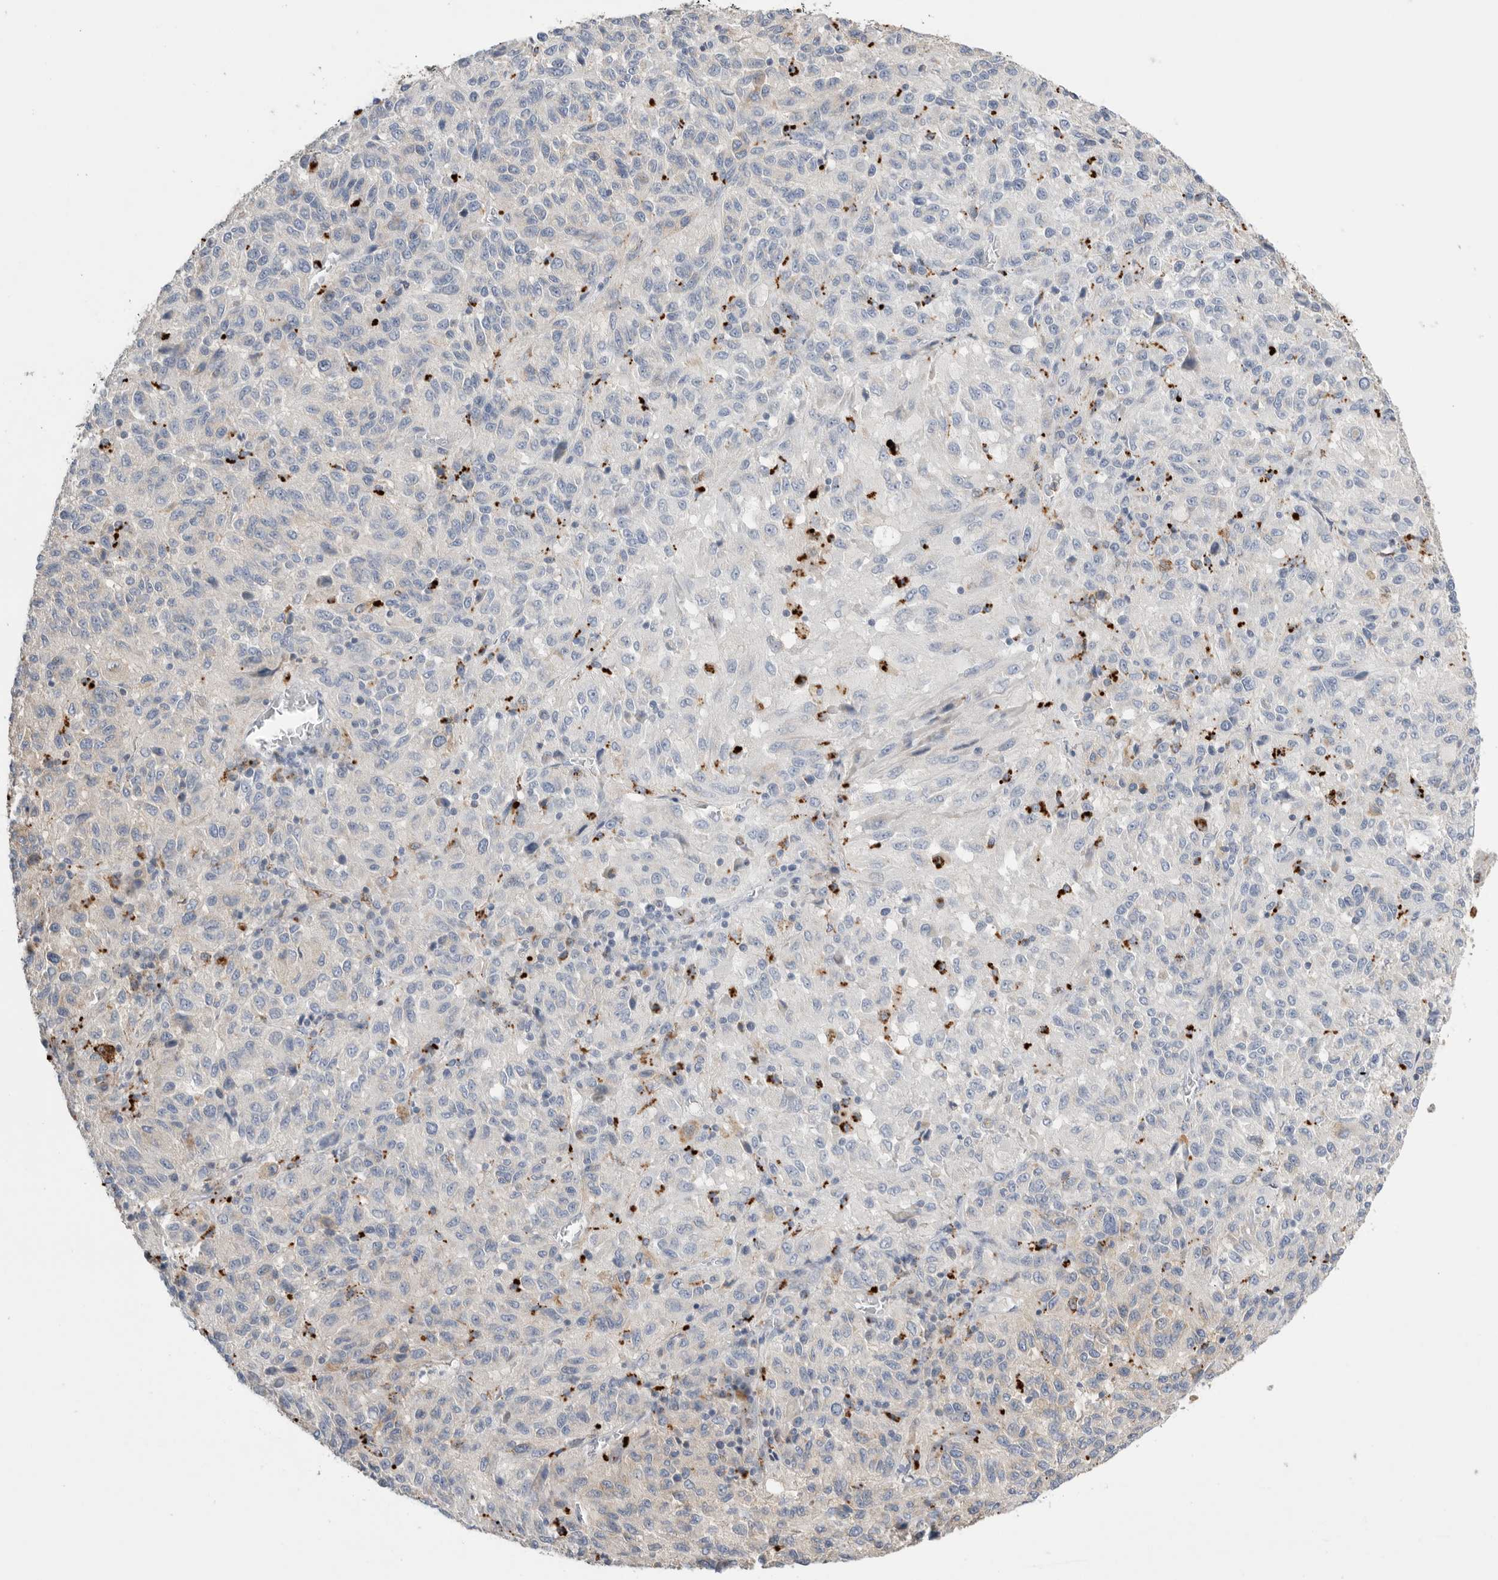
{"staining": {"intensity": "weak", "quantity": "<25%", "location": "cytoplasmic/membranous"}, "tissue": "melanoma", "cell_type": "Tumor cells", "image_type": "cancer", "snomed": [{"axis": "morphology", "description": "Malignant melanoma, Metastatic site"}, {"axis": "topography", "description": "Lung"}], "caption": "IHC histopathology image of human melanoma stained for a protein (brown), which demonstrates no positivity in tumor cells.", "gene": "GGH", "patient": {"sex": "male", "age": 64}}